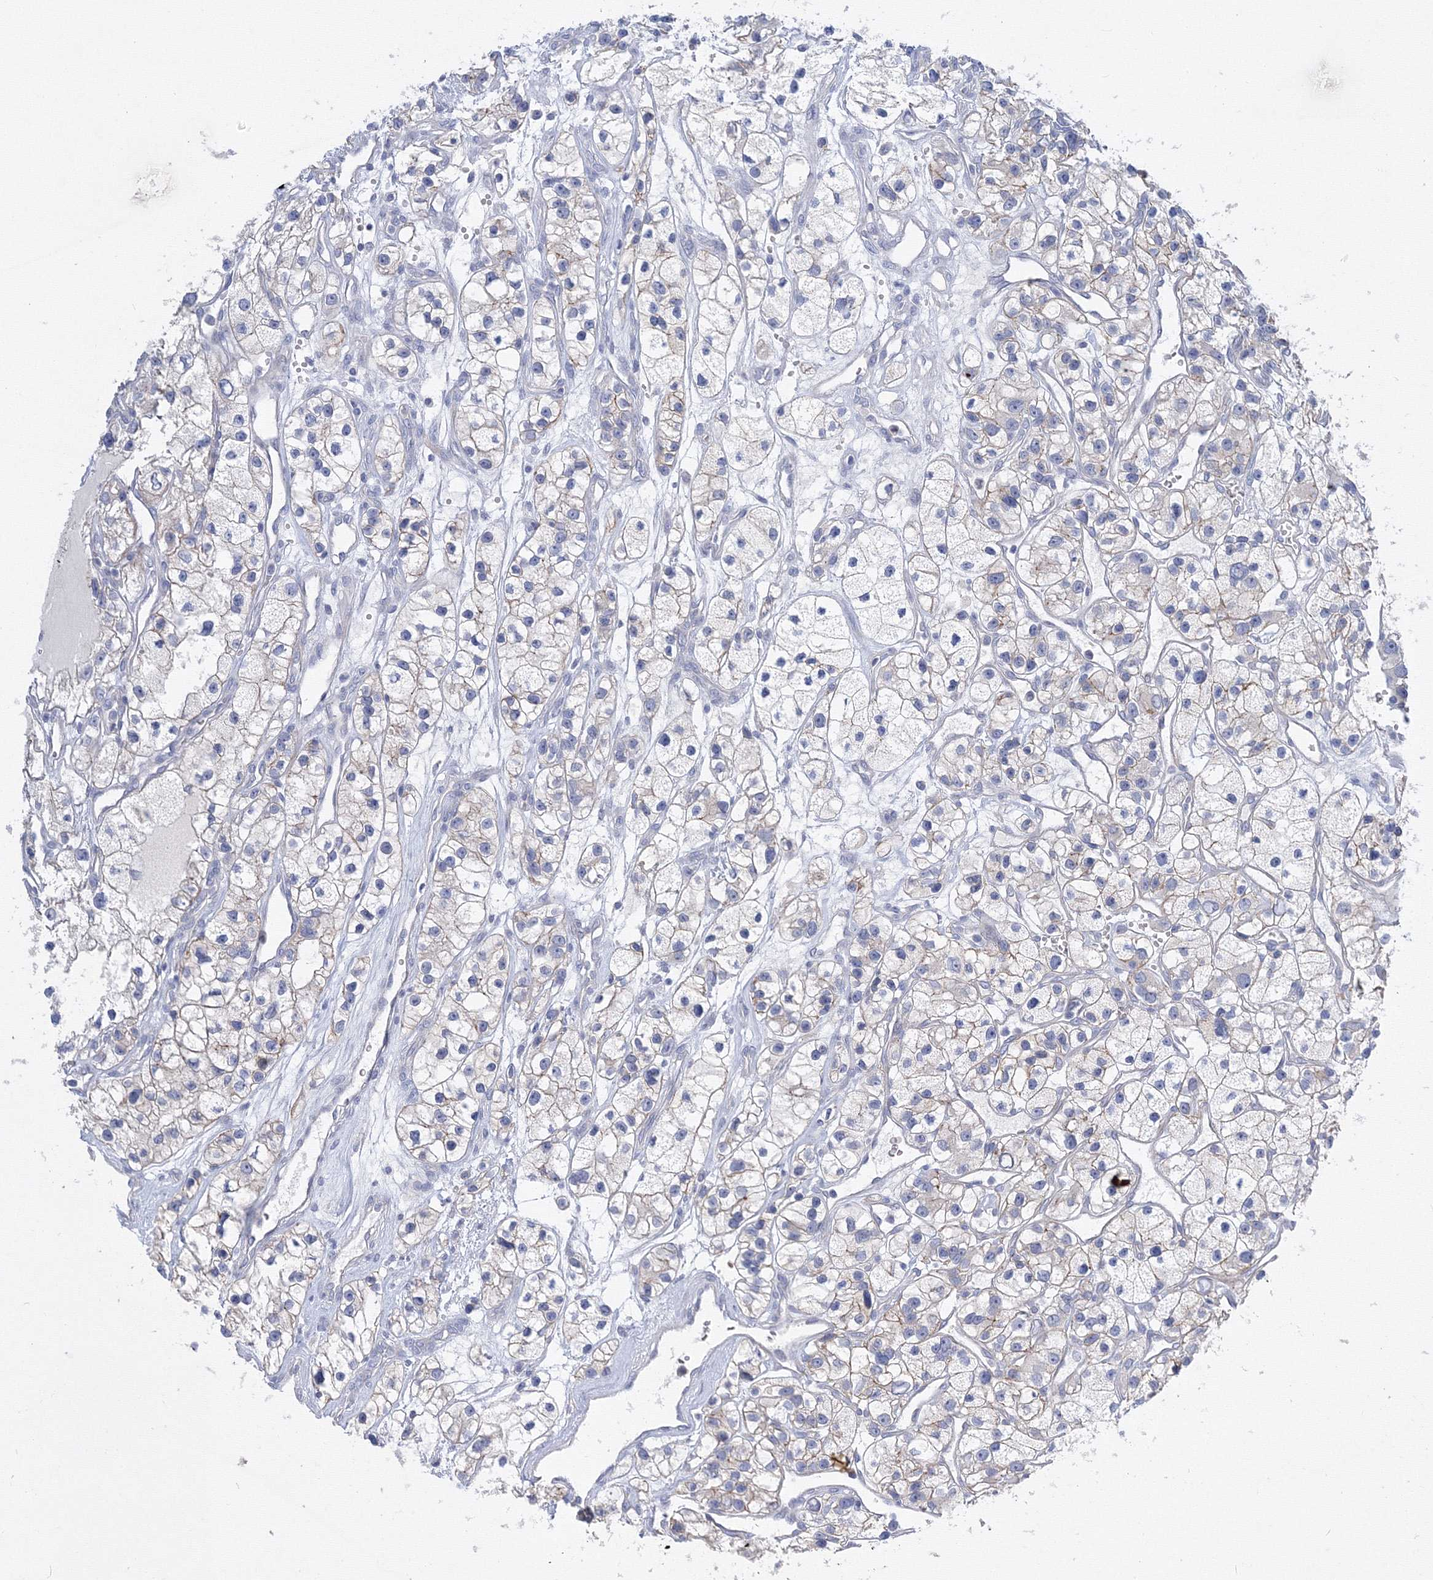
{"staining": {"intensity": "negative", "quantity": "none", "location": "none"}, "tissue": "renal cancer", "cell_type": "Tumor cells", "image_type": "cancer", "snomed": [{"axis": "morphology", "description": "Adenocarcinoma, NOS"}, {"axis": "topography", "description": "Kidney"}], "caption": "Immunohistochemical staining of human renal cancer exhibits no significant positivity in tumor cells.", "gene": "AASDH", "patient": {"sex": "female", "age": 57}}